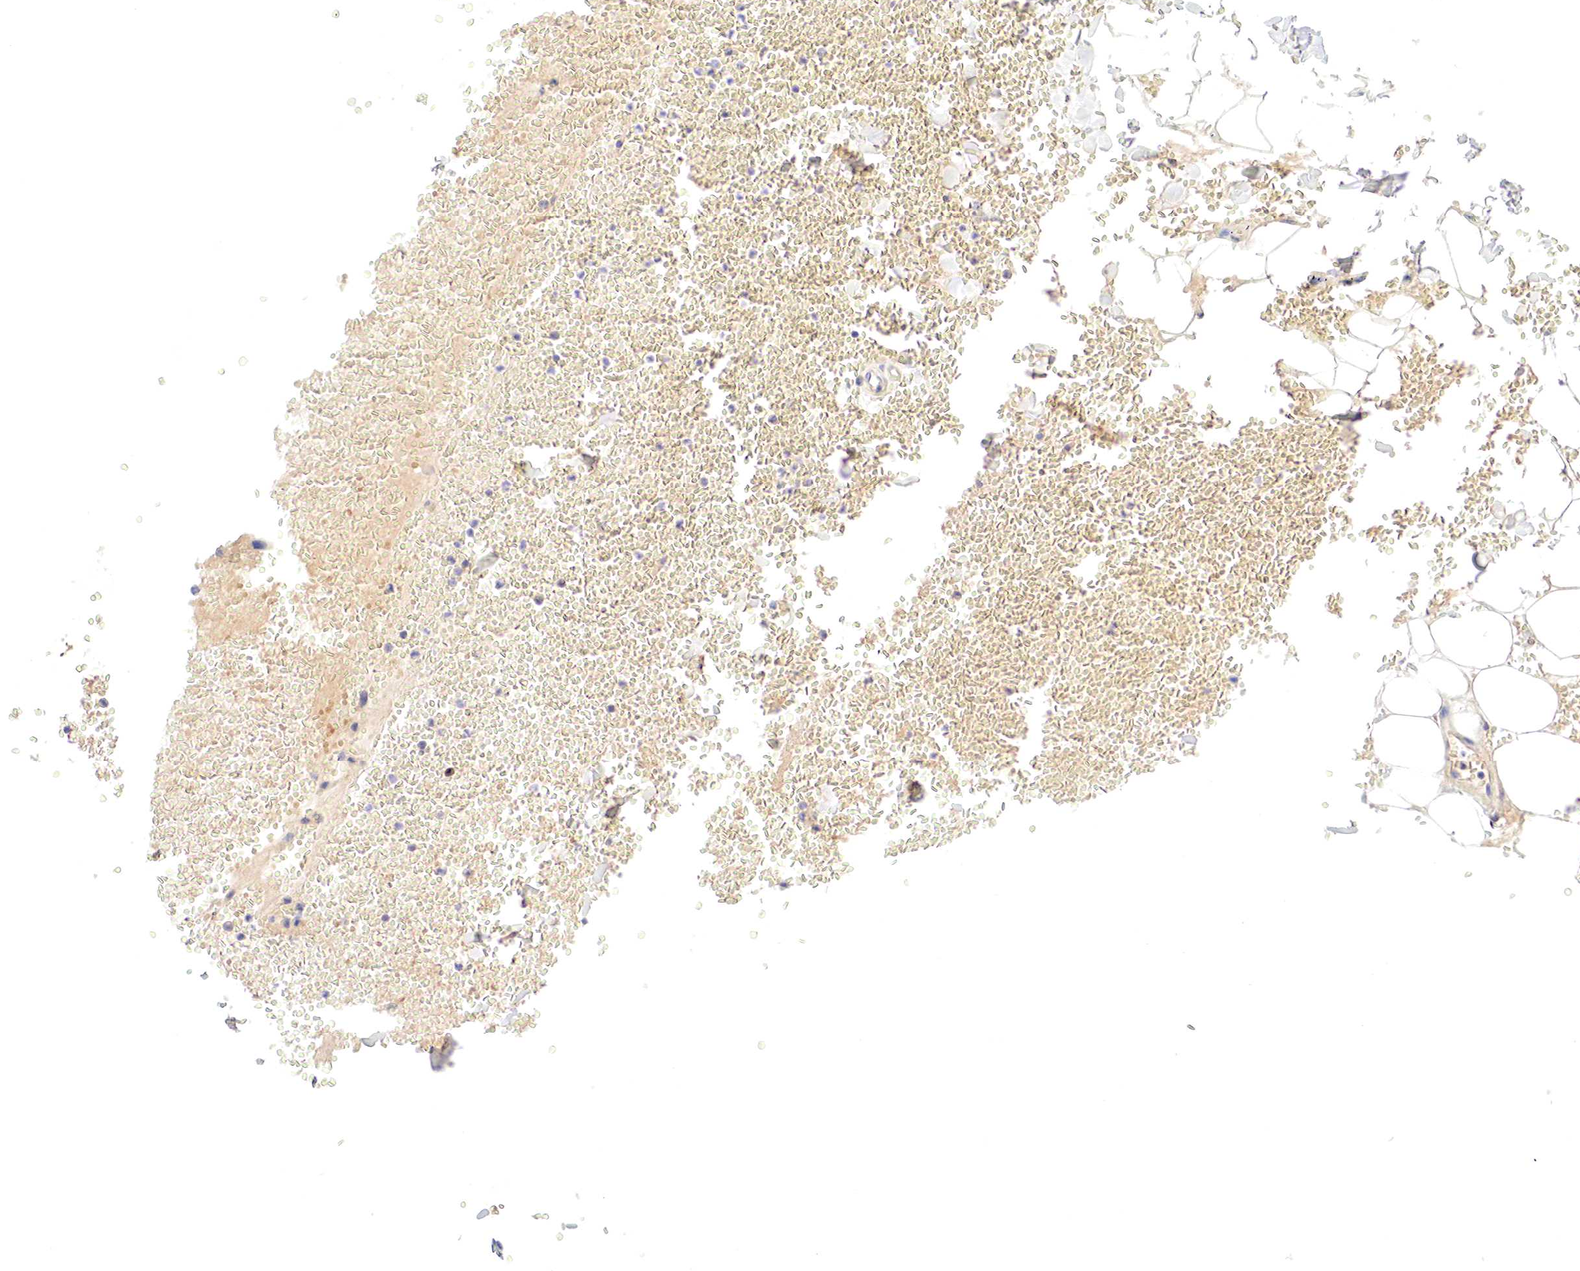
{"staining": {"intensity": "negative", "quantity": "none", "location": "none"}, "tissue": "adipose tissue", "cell_type": "Adipocytes", "image_type": "normal", "snomed": [{"axis": "morphology", "description": "Normal tissue, NOS"}, {"axis": "morphology", "description": "Inflammation, NOS"}, {"axis": "topography", "description": "Lymph node"}, {"axis": "topography", "description": "Peripheral nerve tissue"}], "caption": "Immunohistochemistry (IHC) histopathology image of normal adipose tissue stained for a protein (brown), which exhibits no staining in adipocytes. (IHC, brightfield microscopy, high magnification).", "gene": "GATA1", "patient": {"sex": "male", "age": 52}}